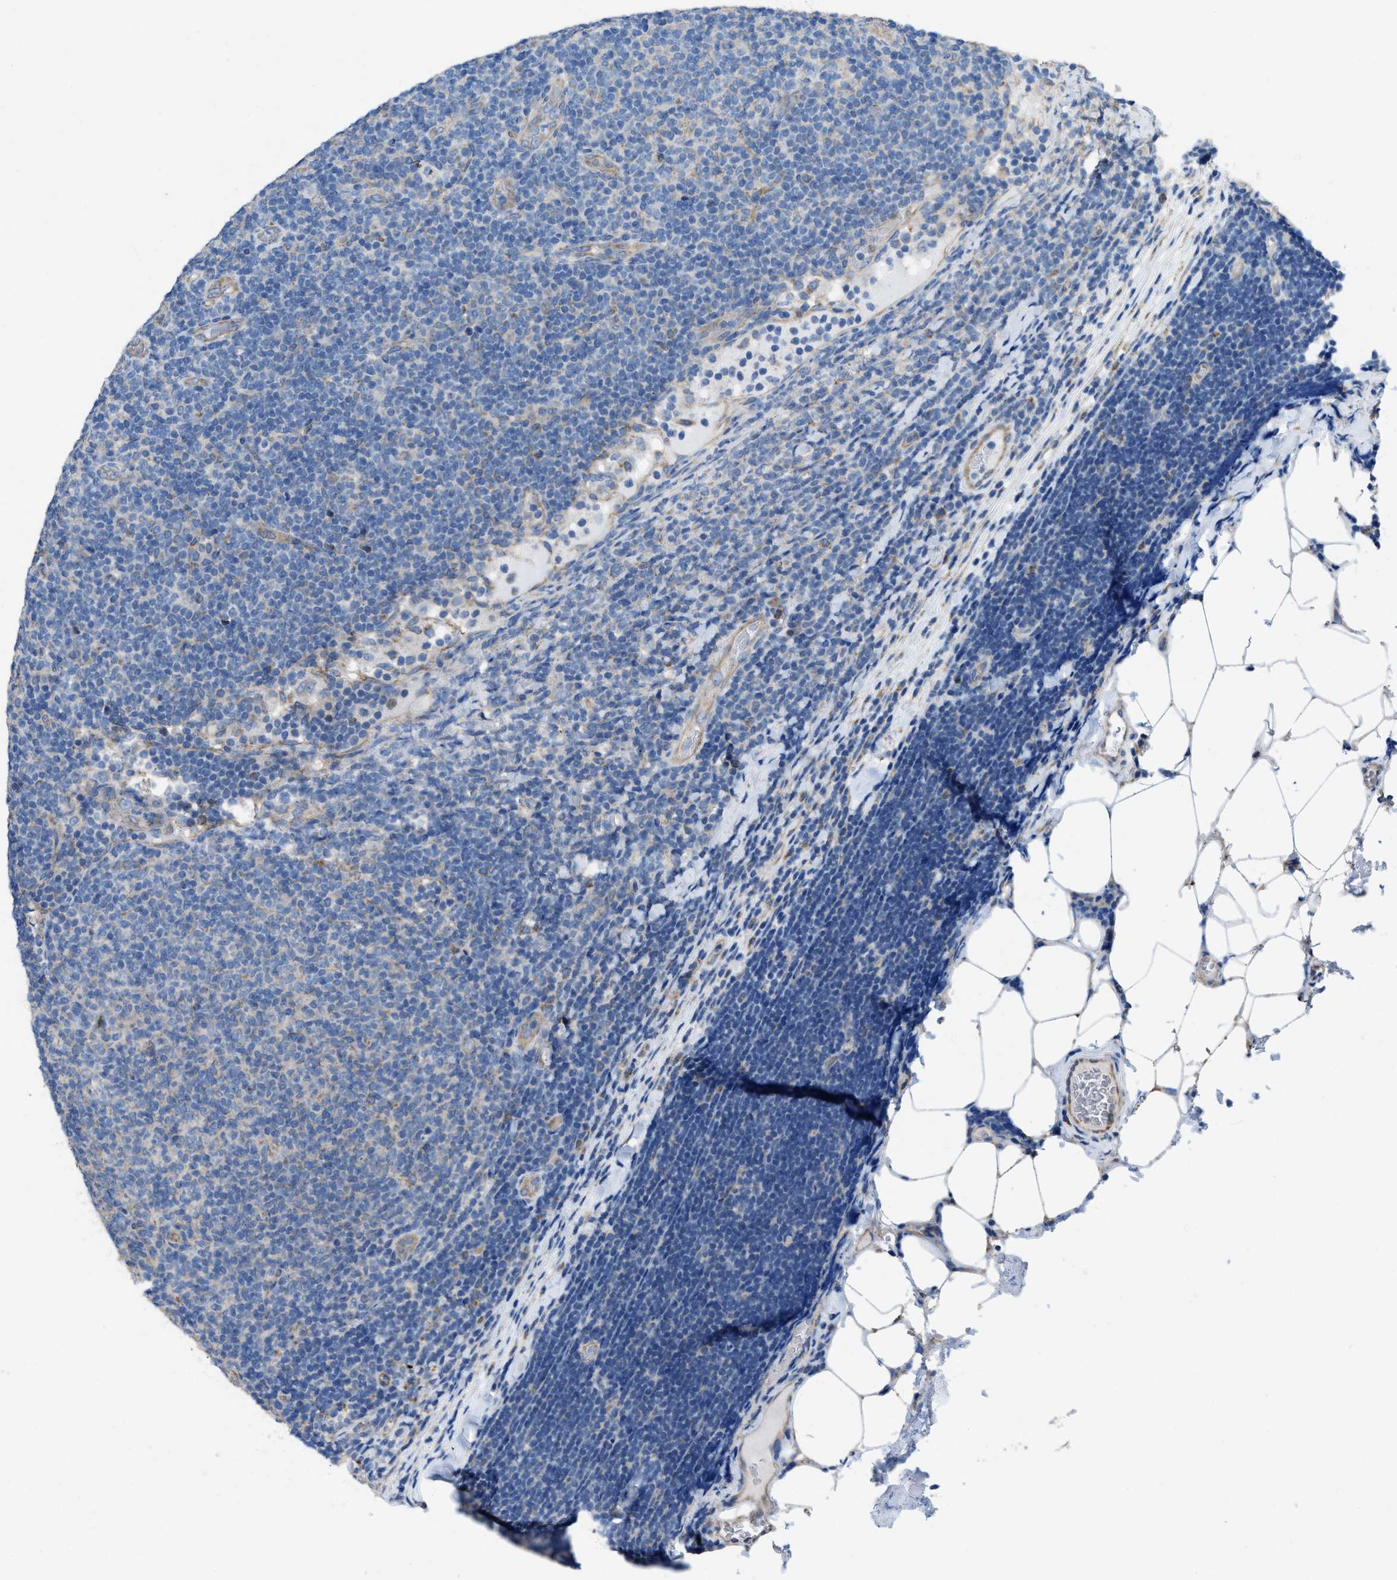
{"staining": {"intensity": "negative", "quantity": "none", "location": "none"}, "tissue": "lymphoma", "cell_type": "Tumor cells", "image_type": "cancer", "snomed": [{"axis": "morphology", "description": "Malignant lymphoma, non-Hodgkin's type, Low grade"}, {"axis": "topography", "description": "Lymph node"}], "caption": "There is no significant expression in tumor cells of lymphoma.", "gene": "DOLPP1", "patient": {"sex": "male", "age": 66}}